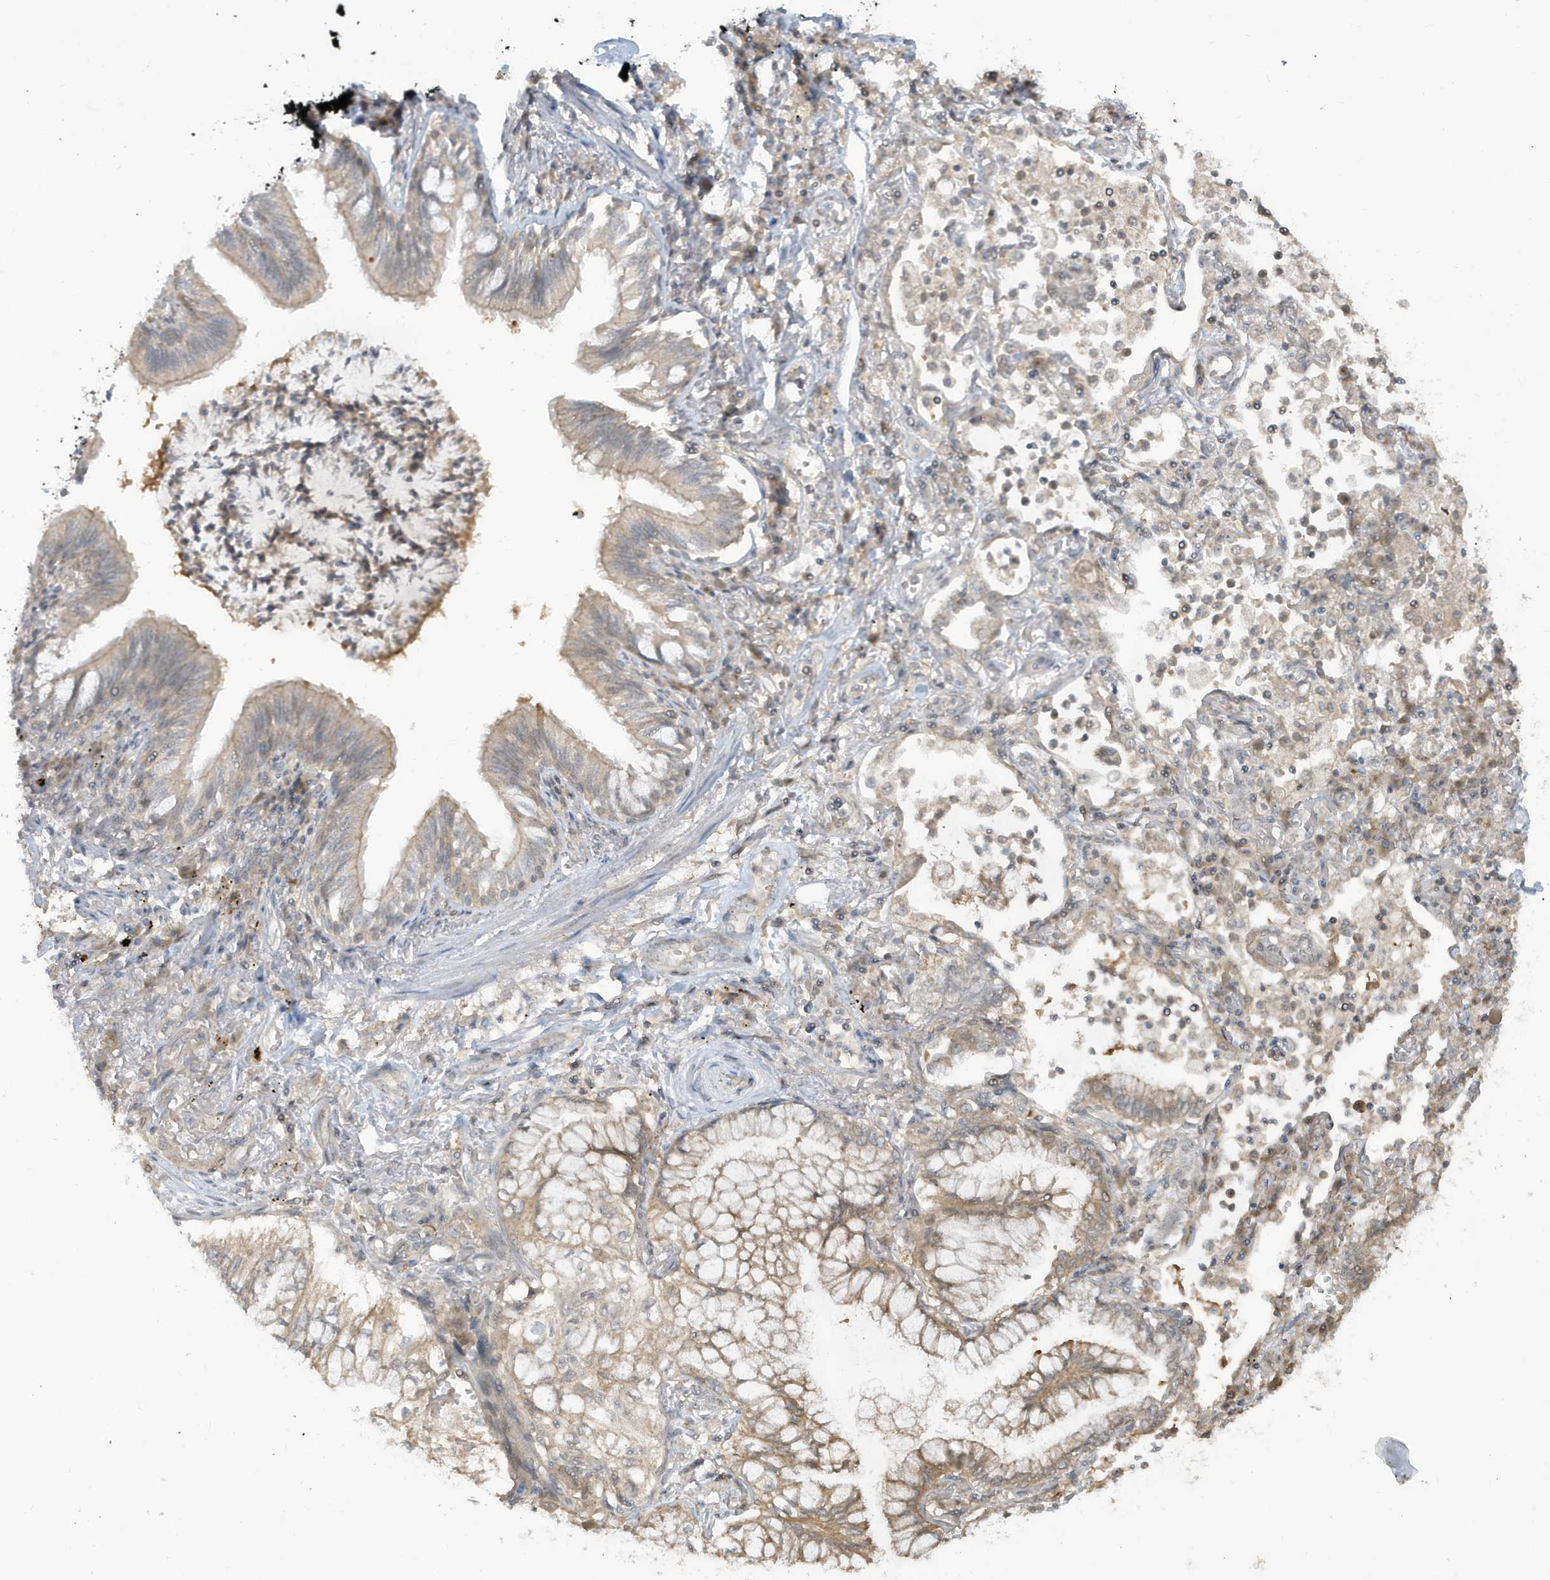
{"staining": {"intensity": "moderate", "quantity": "<25%", "location": "cytoplasmic/membranous"}, "tissue": "lung cancer", "cell_type": "Tumor cells", "image_type": "cancer", "snomed": [{"axis": "morphology", "description": "Adenocarcinoma, NOS"}, {"axis": "topography", "description": "Lung"}], "caption": "Moderate cytoplasmic/membranous protein expression is seen in about <25% of tumor cells in lung adenocarcinoma.", "gene": "PRRT3", "patient": {"sex": "female", "age": 70}}